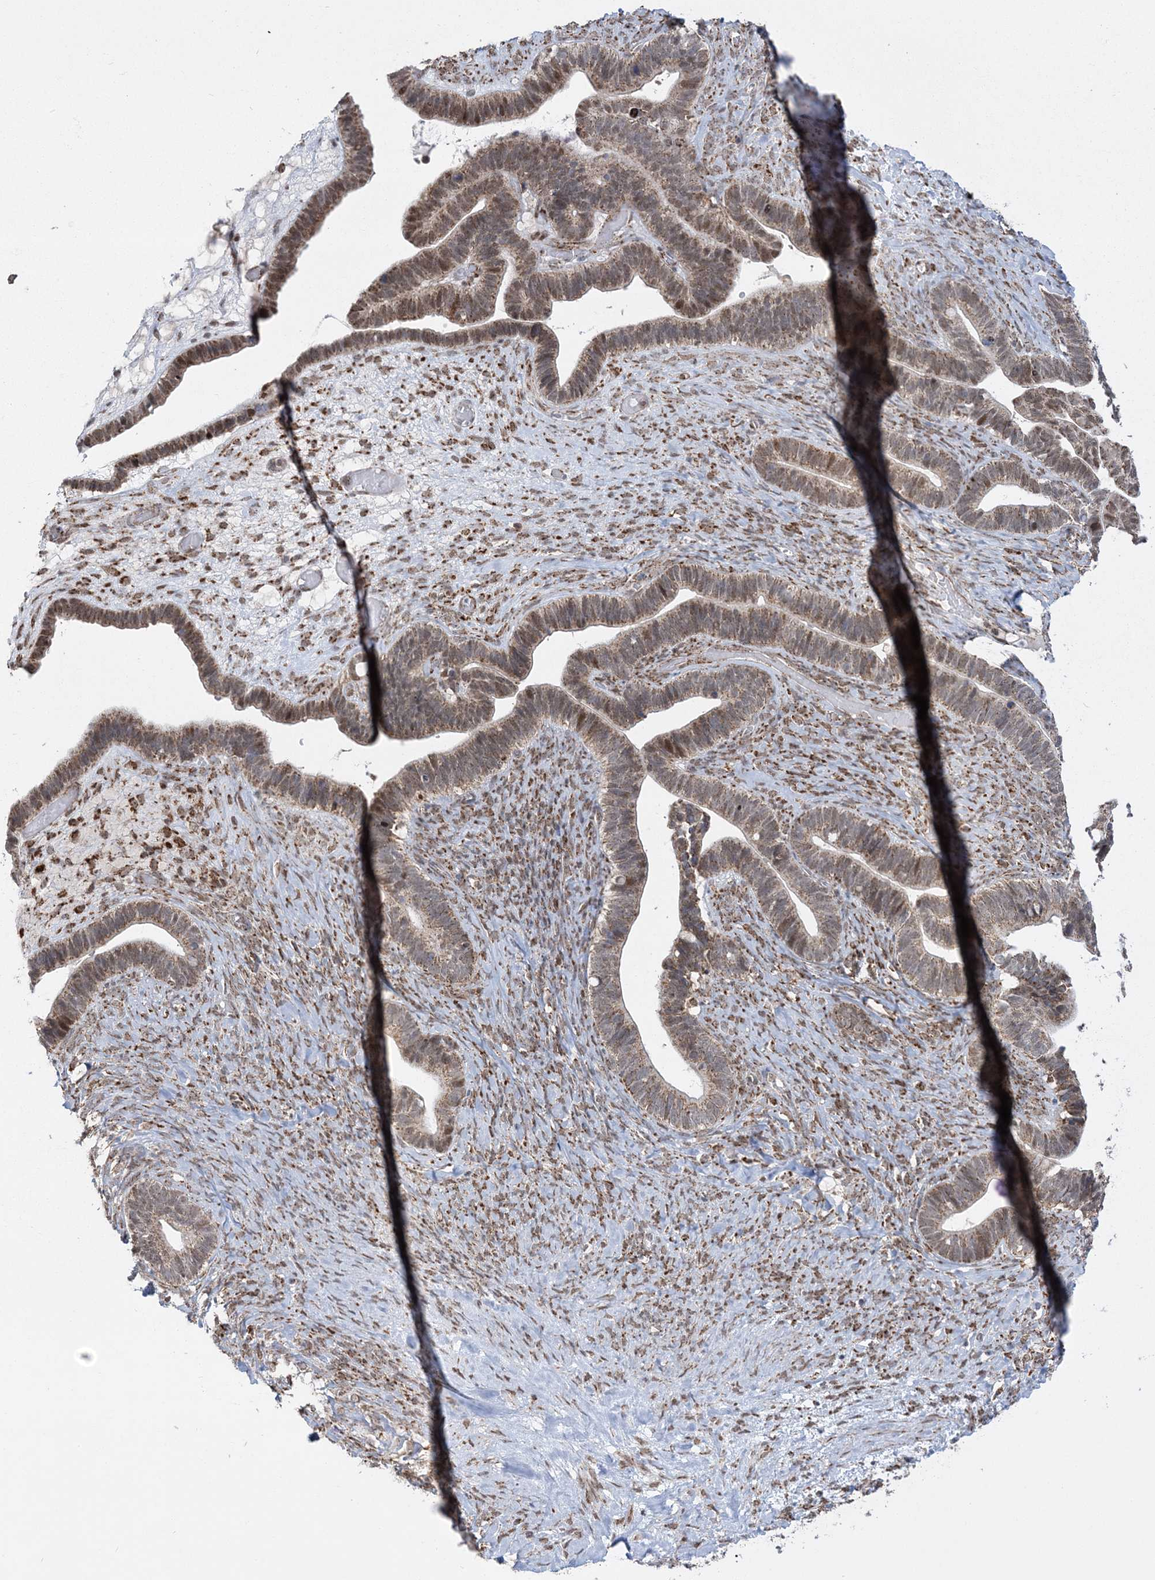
{"staining": {"intensity": "moderate", "quantity": ">75%", "location": "cytoplasmic/membranous,nuclear"}, "tissue": "ovarian cancer", "cell_type": "Tumor cells", "image_type": "cancer", "snomed": [{"axis": "morphology", "description": "Cystadenocarcinoma, serous, NOS"}, {"axis": "topography", "description": "Ovary"}], "caption": "IHC histopathology image of ovarian cancer (serous cystadenocarcinoma) stained for a protein (brown), which displays medium levels of moderate cytoplasmic/membranous and nuclear staining in about >75% of tumor cells.", "gene": "GRSF1", "patient": {"sex": "female", "age": 56}}